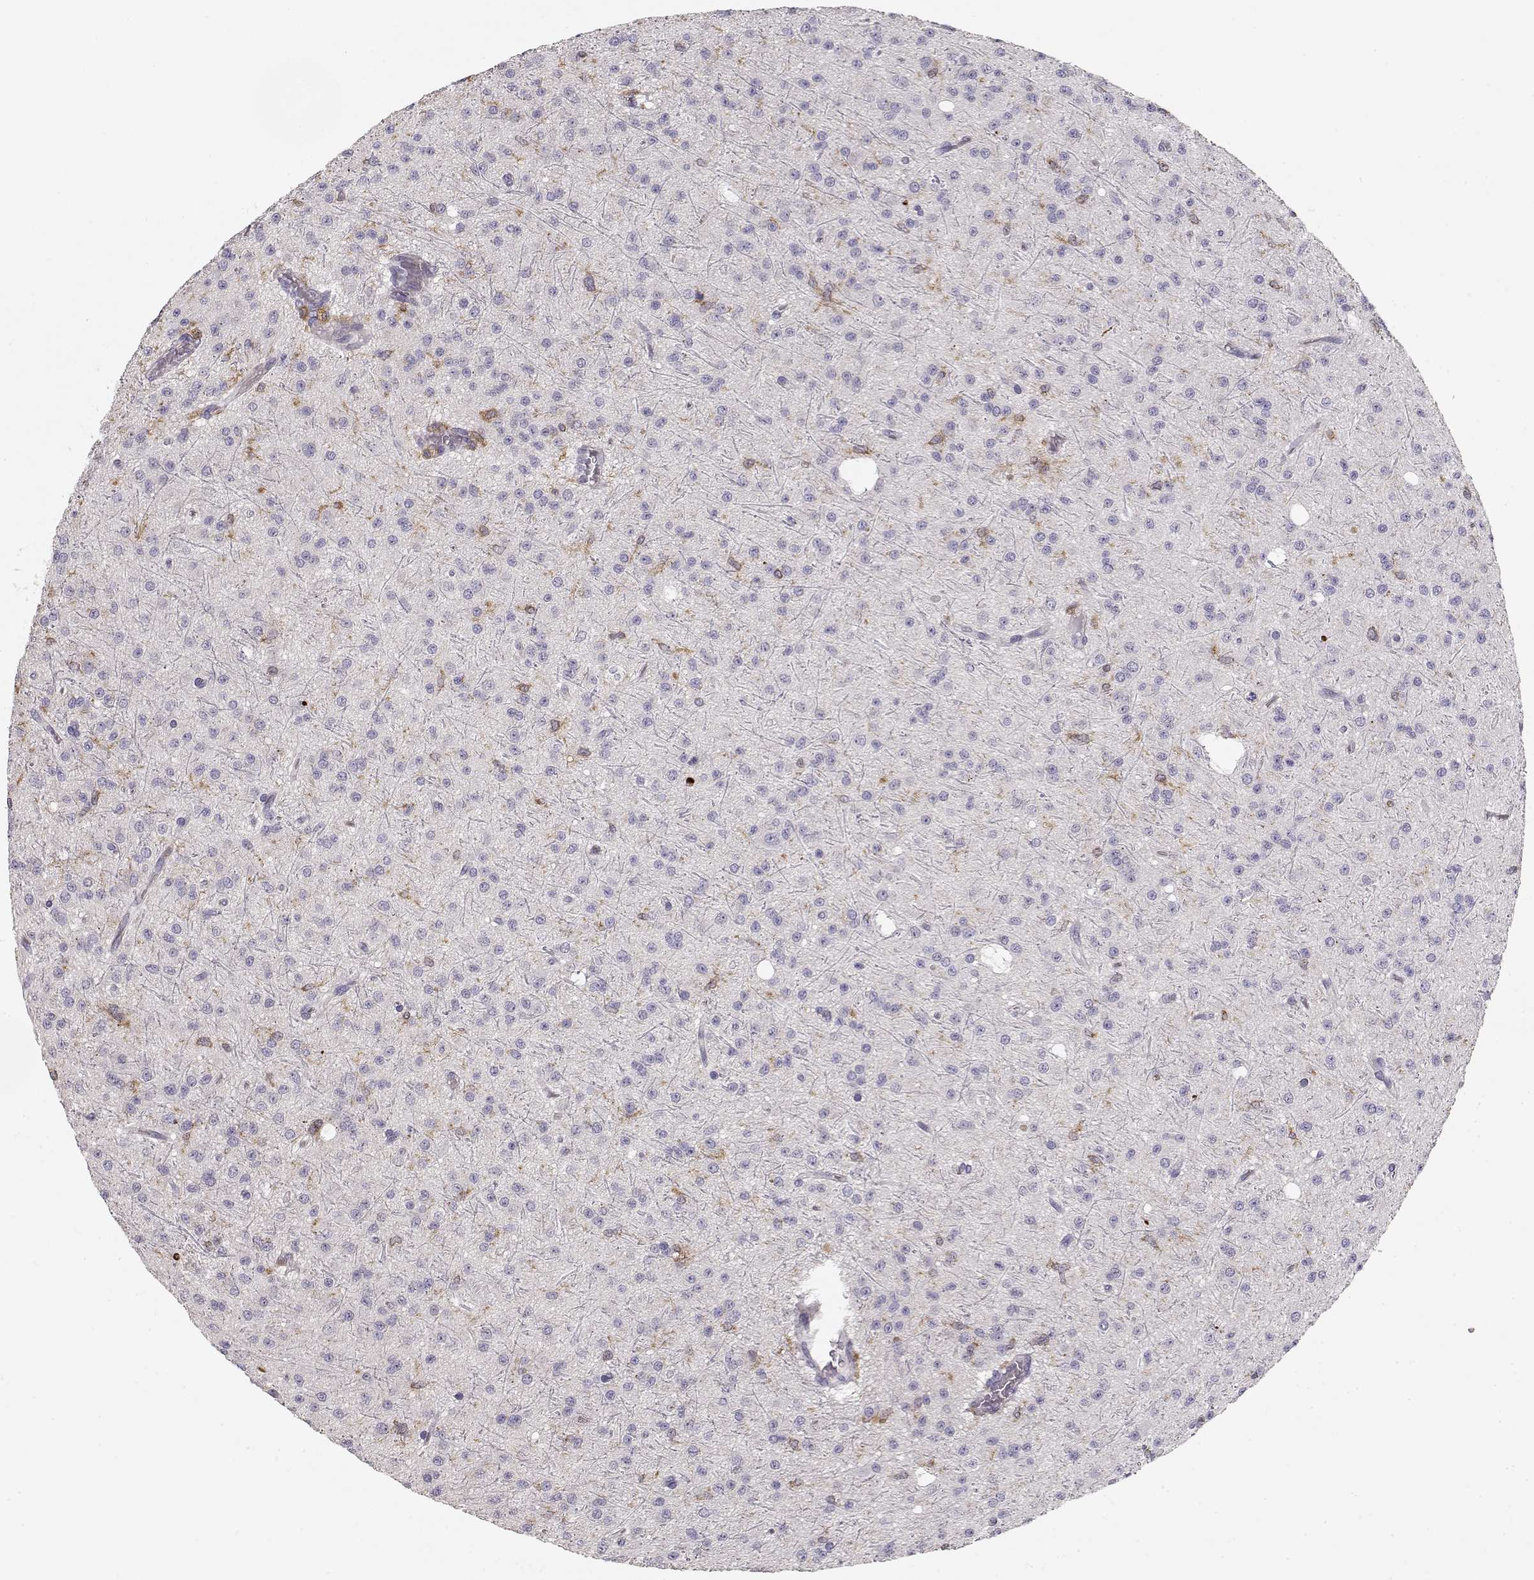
{"staining": {"intensity": "negative", "quantity": "none", "location": "none"}, "tissue": "glioma", "cell_type": "Tumor cells", "image_type": "cancer", "snomed": [{"axis": "morphology", "description": "Glioma, malignant, Low grade"}, {"axis": "topography", "description": "Brain"}], "caption": "Malignant glioma (low-grade) was stained to show a protein in brown. There is no significant staining in tumor cells. (DAB (3,3'-diaminobenzidine) immunohistochemistry (IHC), high magnification).", "gene": "VAV1", "patient": {"sex": "male", "age": 27}}